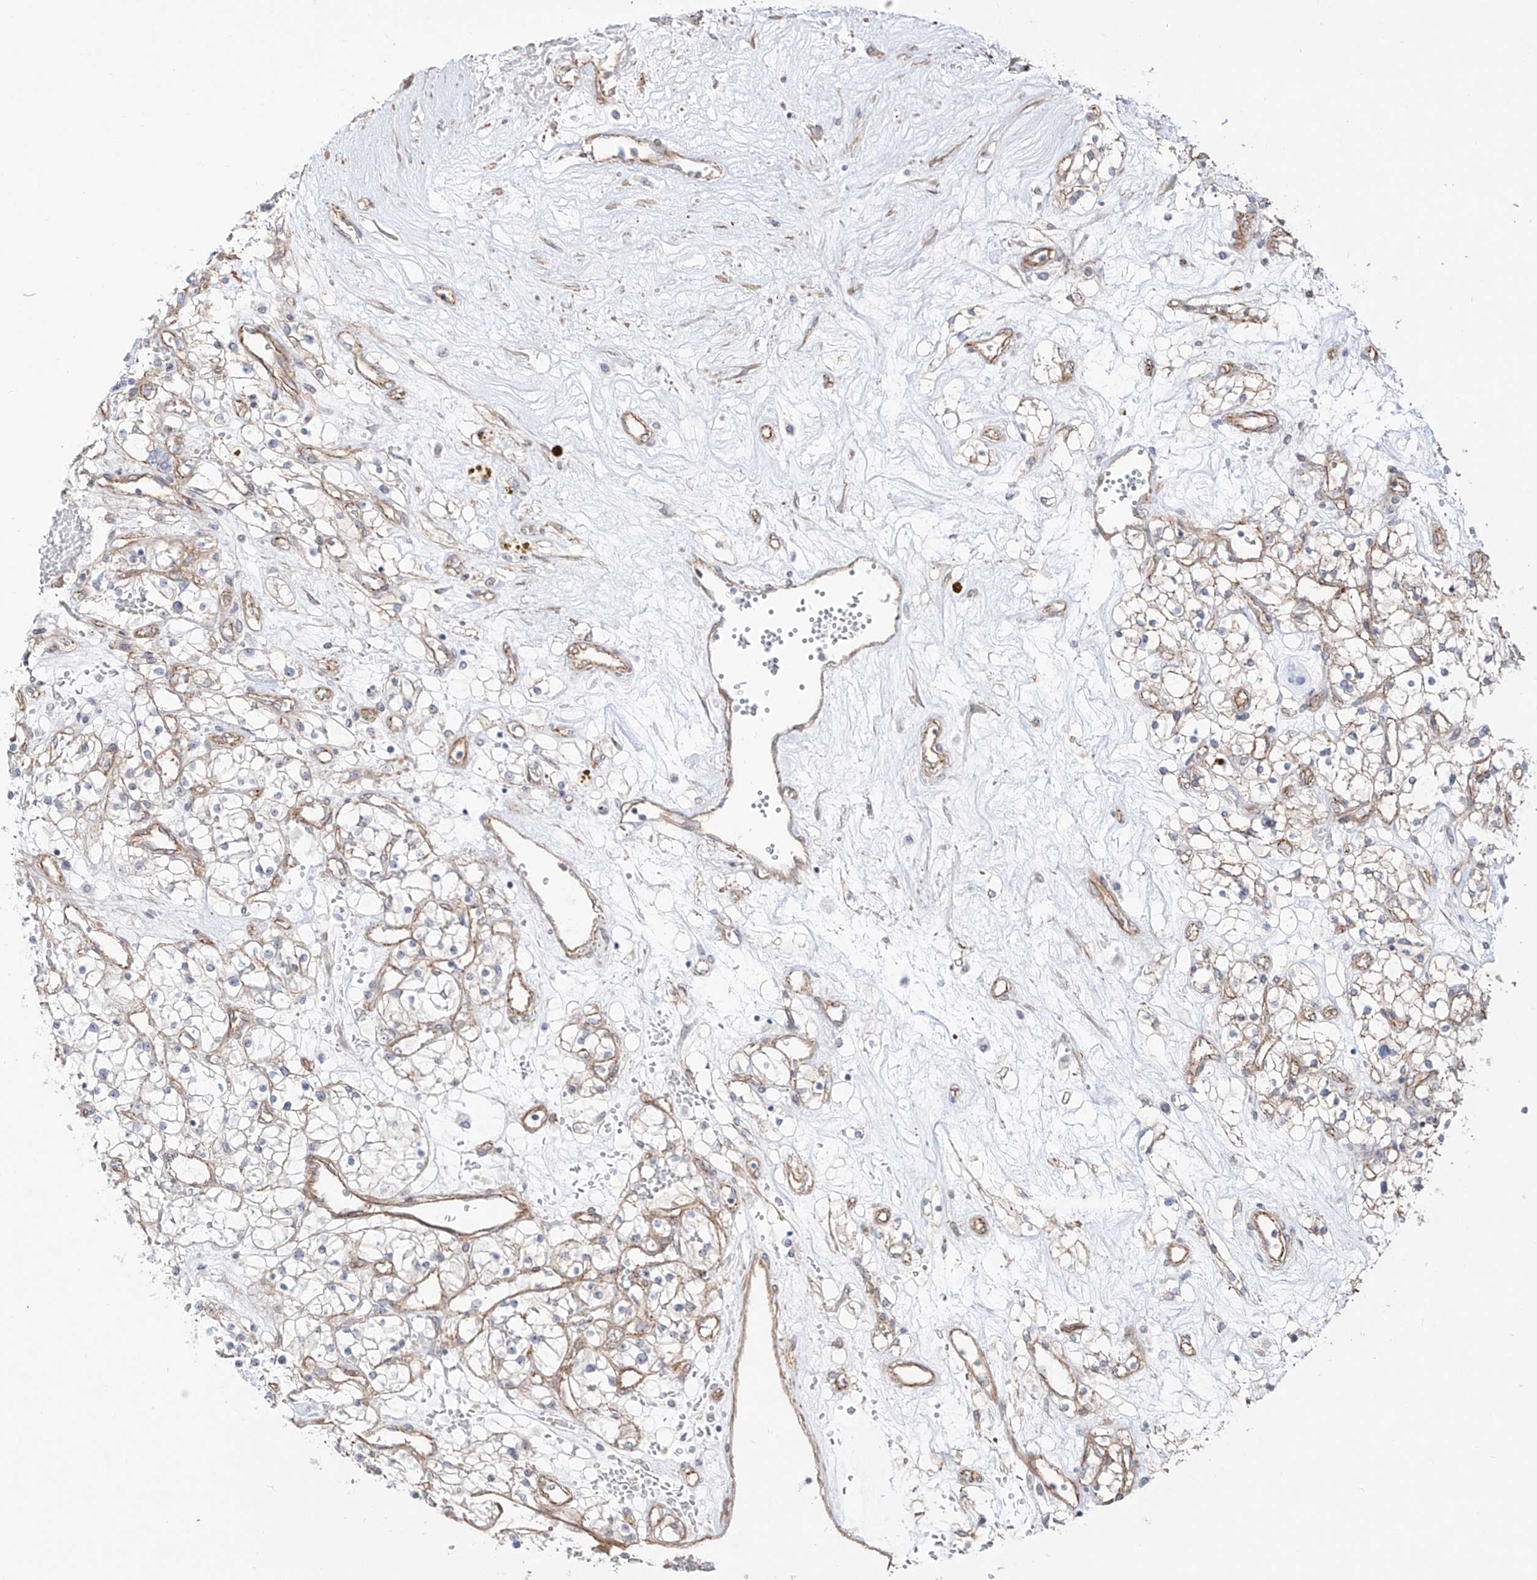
{"staining": {"intensity": "negative", "quantity": "none", "location": "none"}, "tissue": "renal cancer", "cell_type": "Tumor cells", "image_type": "cancer", "snomed": [{"axis": "morphology", "description": "Normal tissue, NOS"}, {"axis": "morphology", "description": "Adenocarcinoma, NOS"}, {"axis": "topography", "description": "Kidney"}], "caption": "This is an immunohistochemistry image of human renal cancer. There is no positivity in tumor cells.", "gene": "ZNF180", "patient": {"sex": "male", "age": 68}}